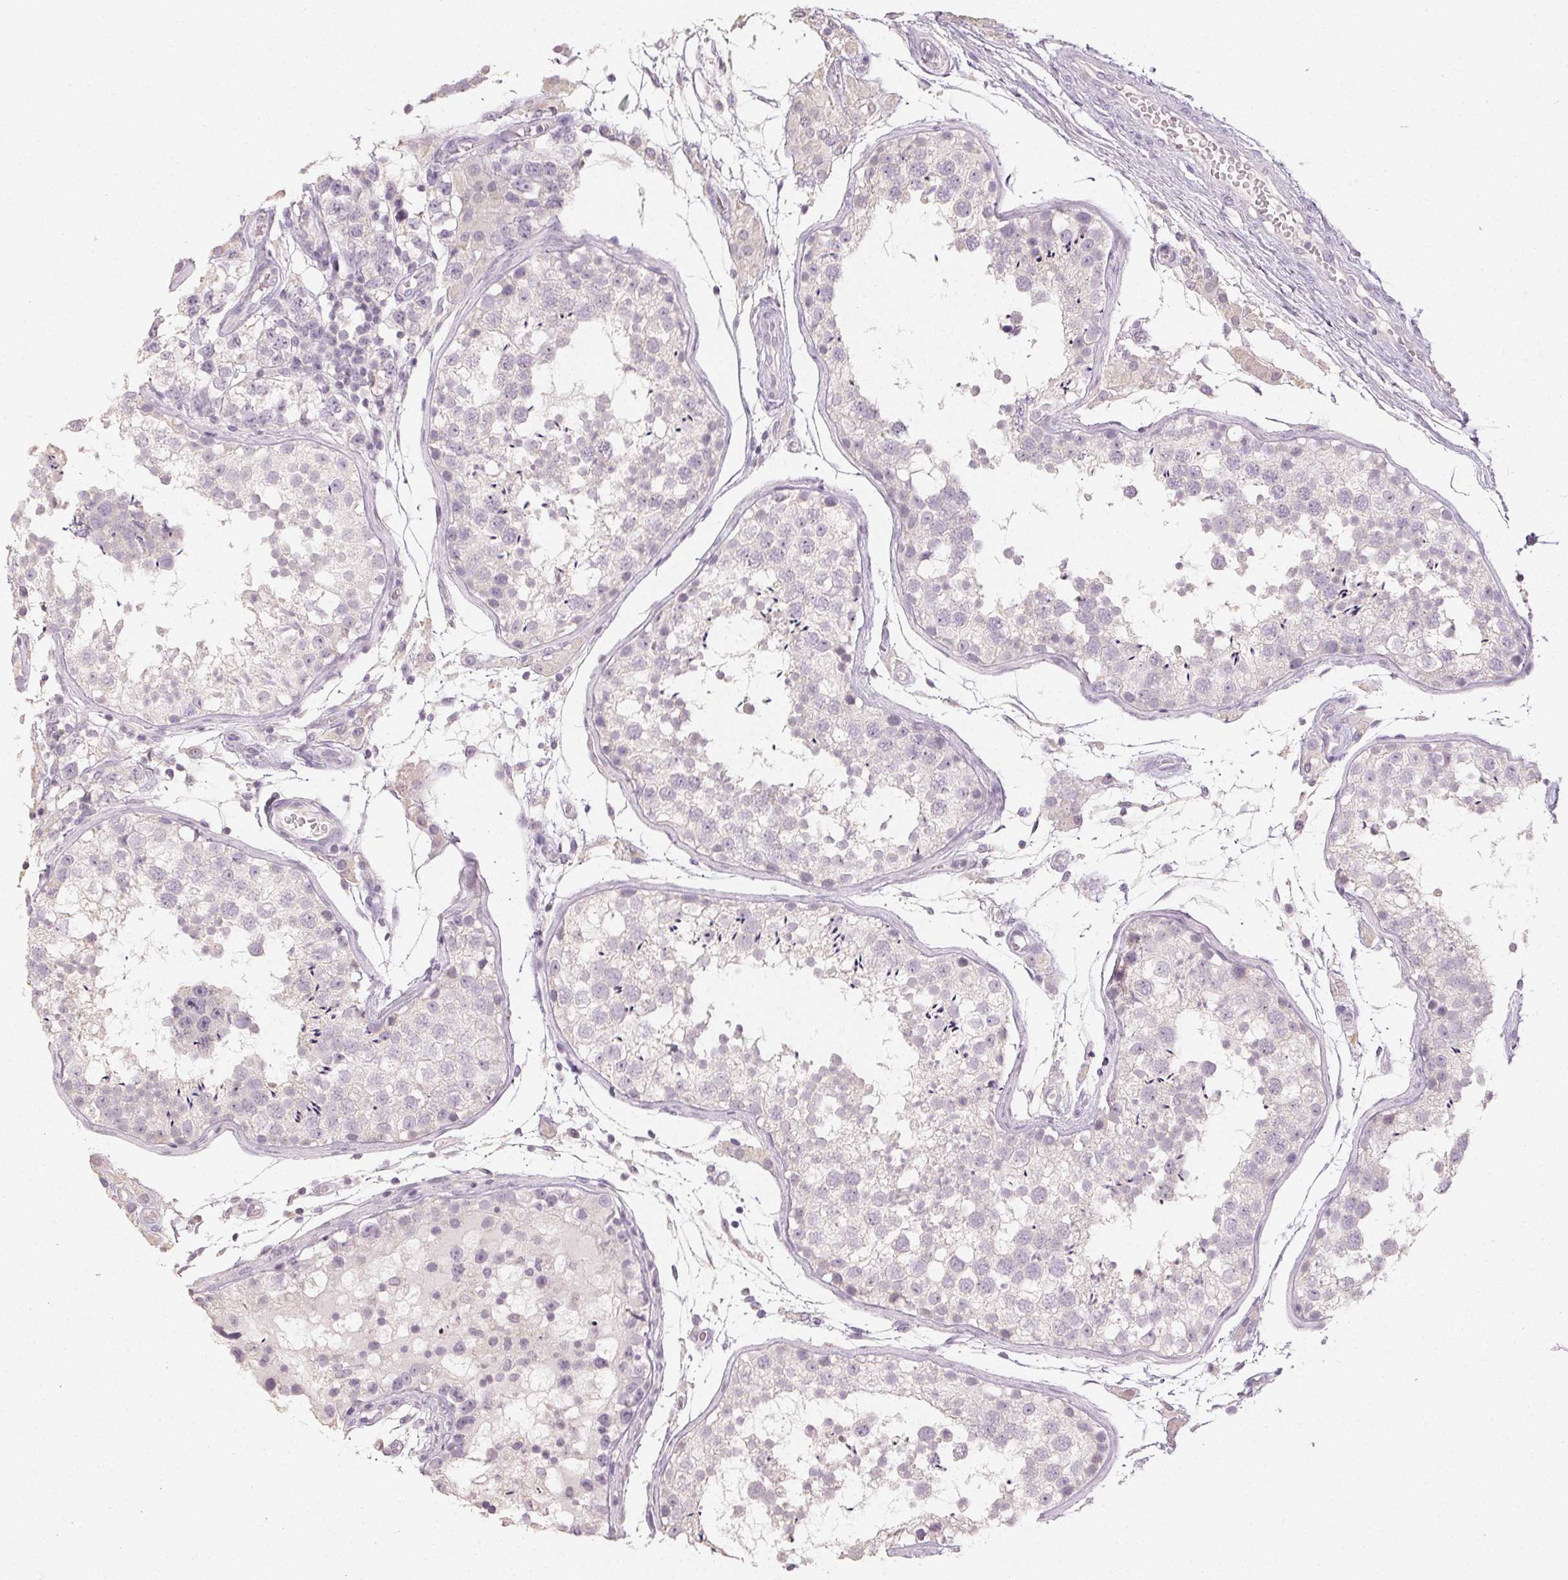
{"staining": {"intensity": "negative", "quantity": "none", "location": "none"}, "tissue": "testis", "cell_type": "Cells in seminiferous ducts", "image_type": "normal", "snomed": [{"axis": "morphology", "description": "Normal tissue, NOS"}, {"axis": "morphology", "description": "Seminoma, NOS"}, {"axis": "topography", "description": "Testis"}], "caption": "Micrograph shows no significant protein expression in cells in seminiferous ducts of normal testis. (DAB immunohistochemistry visualized using brightfield microscopy, high magnification).", "gene": "LVRN", "patient": {"sex": "male", "age": 29}}